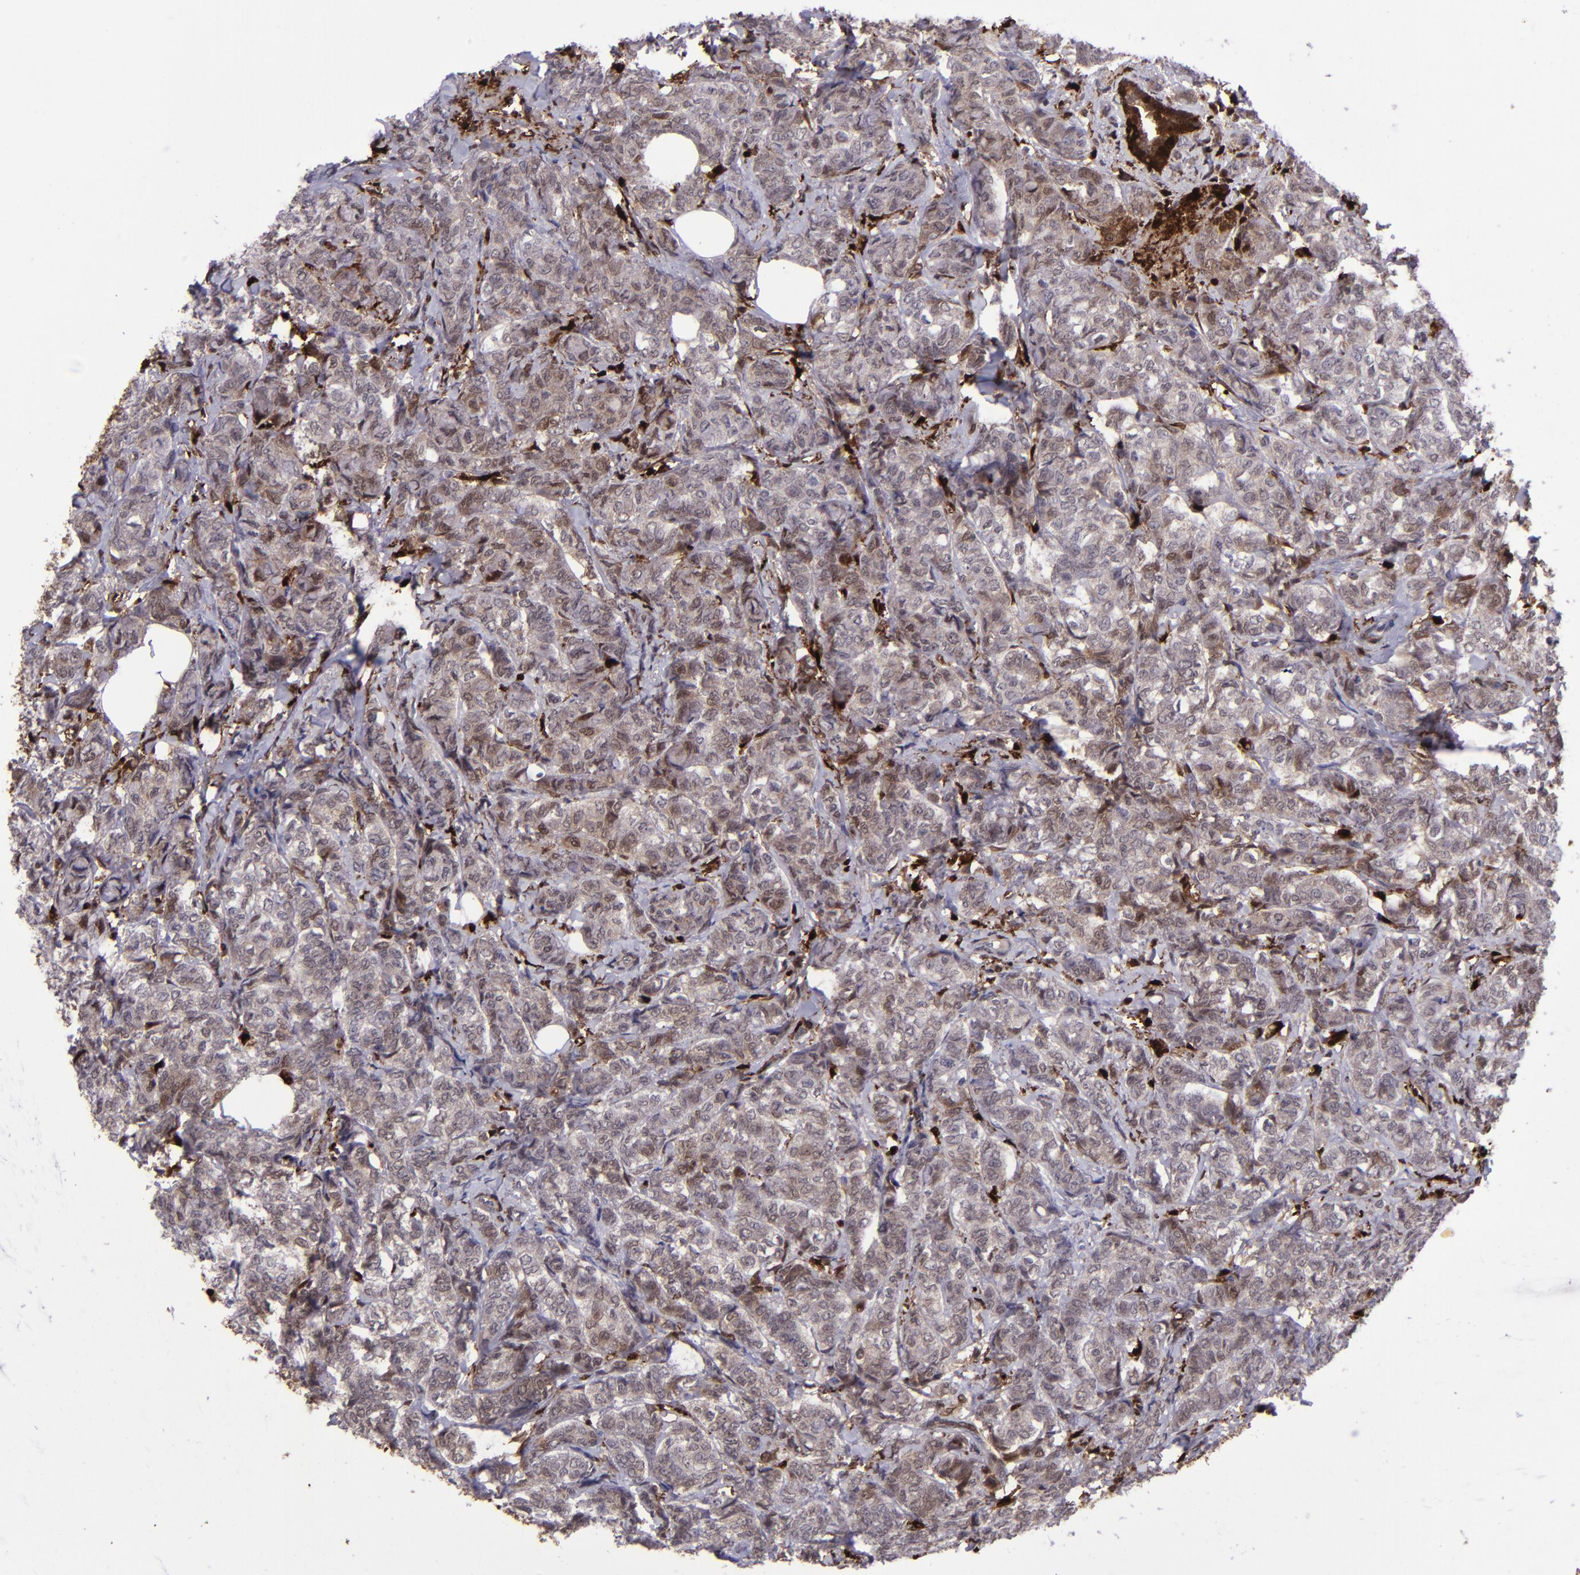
{"staining": {"intensity": "moderate", "quantity": ">75%", "location": "cytoplasmic/membranous,nuclear"}, "tissue": "breast cancer", "cell_type": "Tumor cells", "image_type": "cancer", "snomed": [{"axis": "morphology", "description": "Lobular carcinoma"}, {"axis": "topography", "description": "Breast"}], "caption": "Protein expression analysis of human breast lobular carcinoma reveals moderate cytoplasmic/membranous and nuclear expression in about >75% of tumor cells.", "gene": "TYMP", "patient": {"sex": "female", "age": 60}}